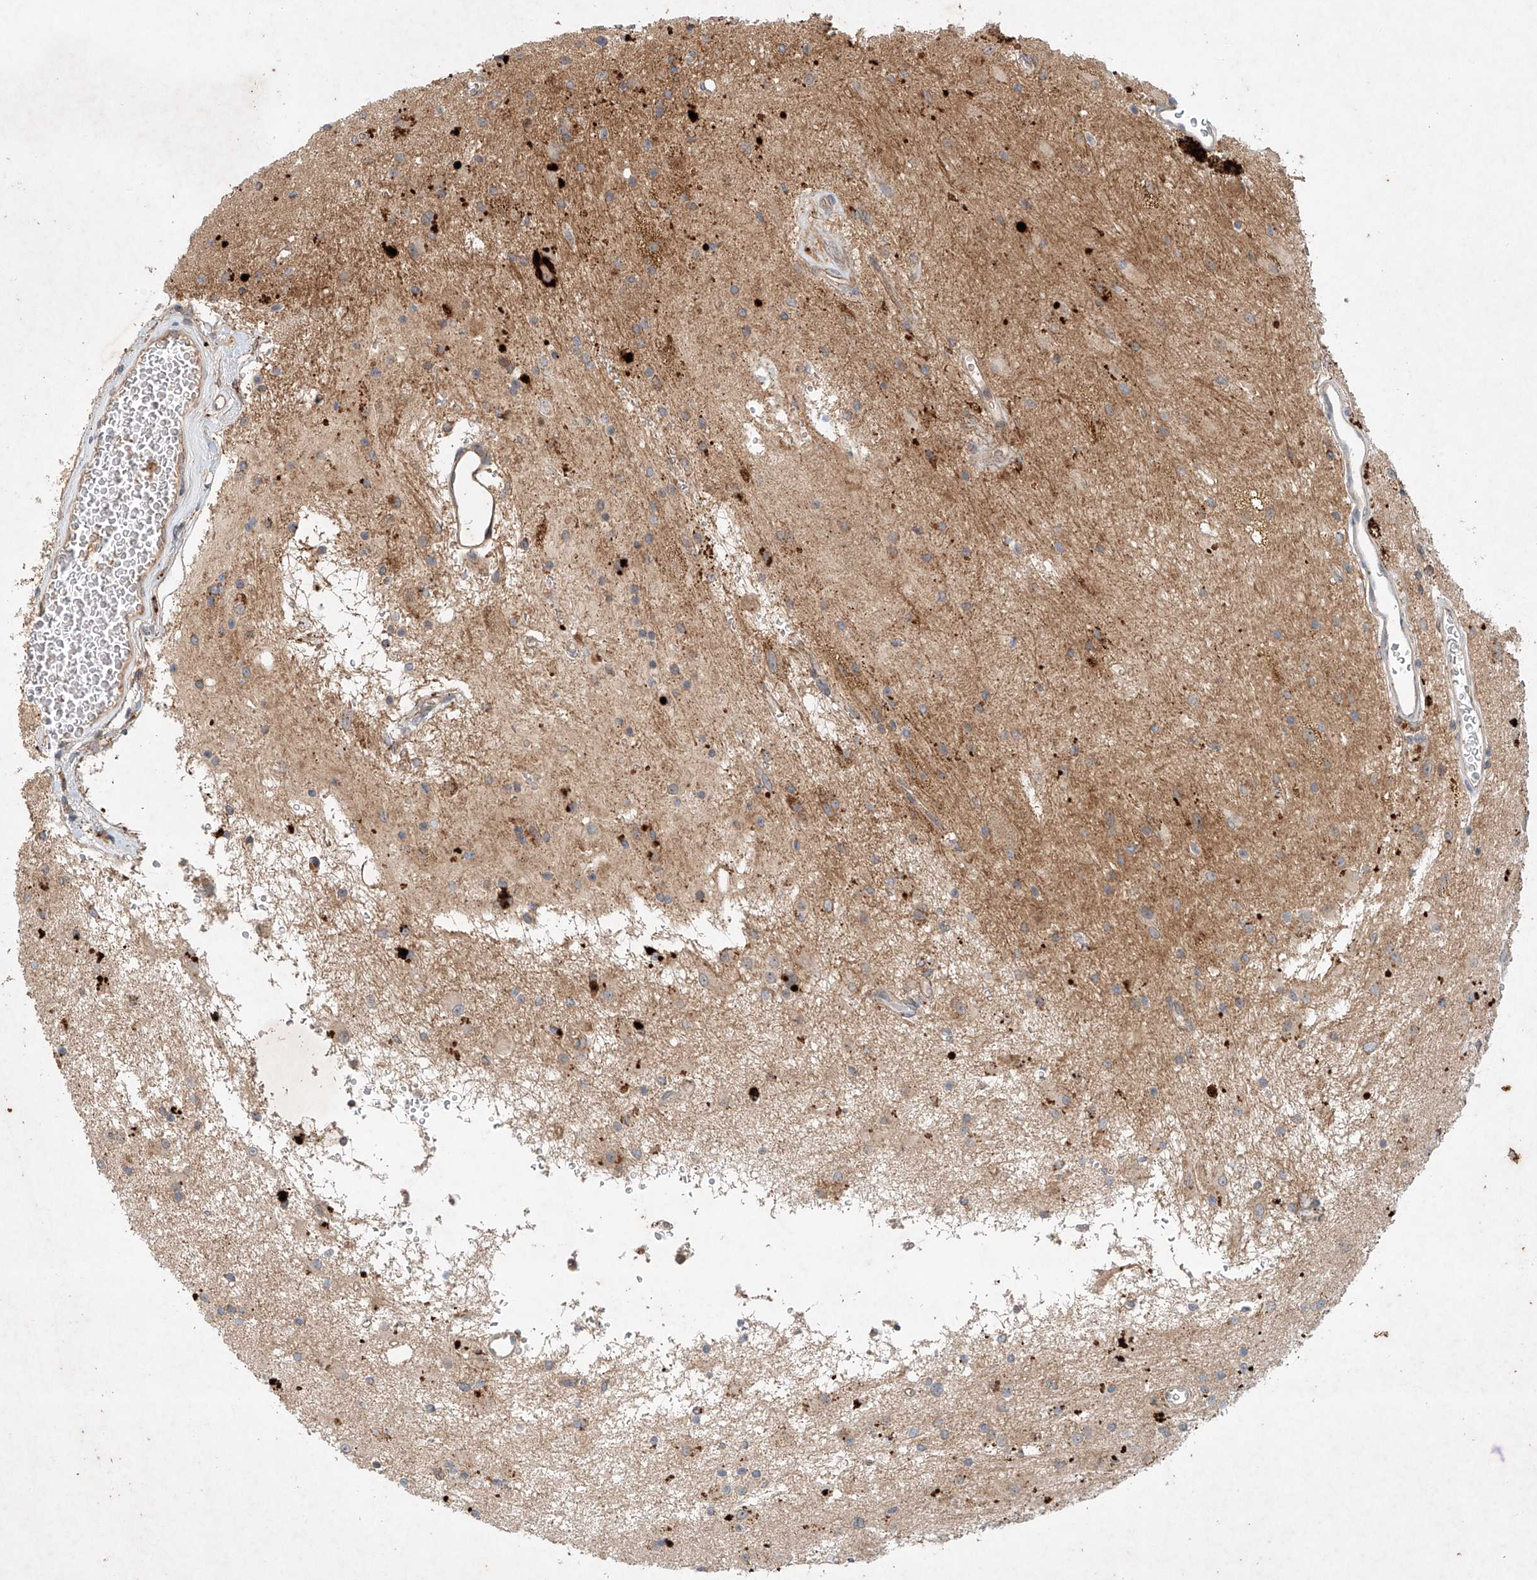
{"staining": {"intensity": "weak", "quantity": "25%-75%", "location": "cytoplasmic/membranous"}, "tissue": "glioma", "cell_type": "Tumor cells", "image_type": "cancer", "snomed": [{"axis": "morphology", "description": "Glioma, malignant, High grade"}, {"axis": "topography", "description": "Brain"}], "caption": "This micrograph displays glioma stained with immunohistochemistry to label a protein in brown. The cytoplasmic/membranous of tumor cells show weak positivity for the protein. Nuclei are counter-stained blue.", "gene": "IER5", "patient": {"sex": "male", "age": 34}}